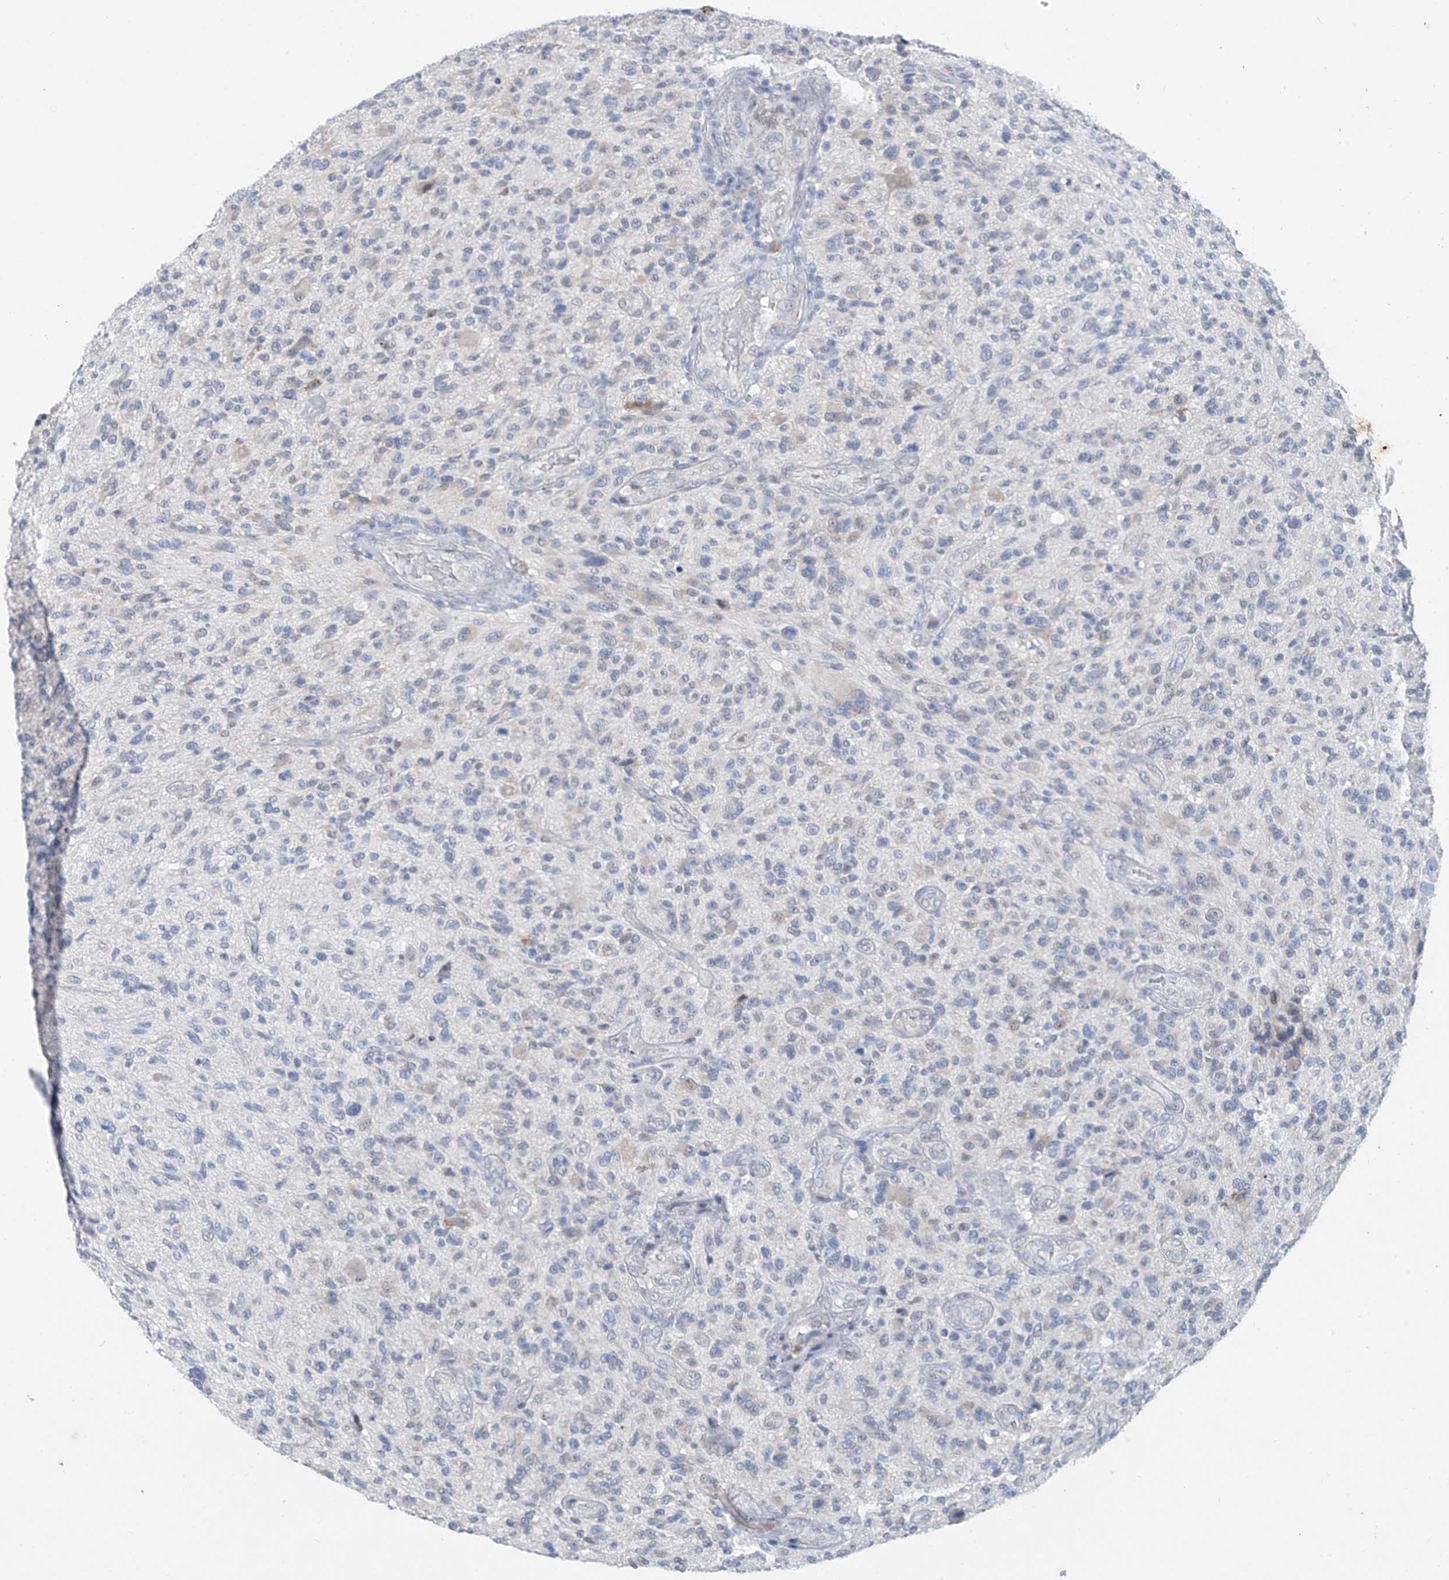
{"staining": {"intensity": "negative", "quantity": "none", "location": "none"}, "tissue": "glioma", "cell_type": "Tumor cells", "image_type": "cancer", "snomed": [{"axis": "morphology", "description": "Glioma, malignant, High grade"}, {"axis": "topography", "description": "Brain"}], "caption": "IHC of human glioma shows no expression in tumor cells. (DAB immunohistochemistry (IHC) visualized using brightfield microscopy, high magnification).", "gene": "CYP4V2", "patient": {"sex": "male", "age": 47}}